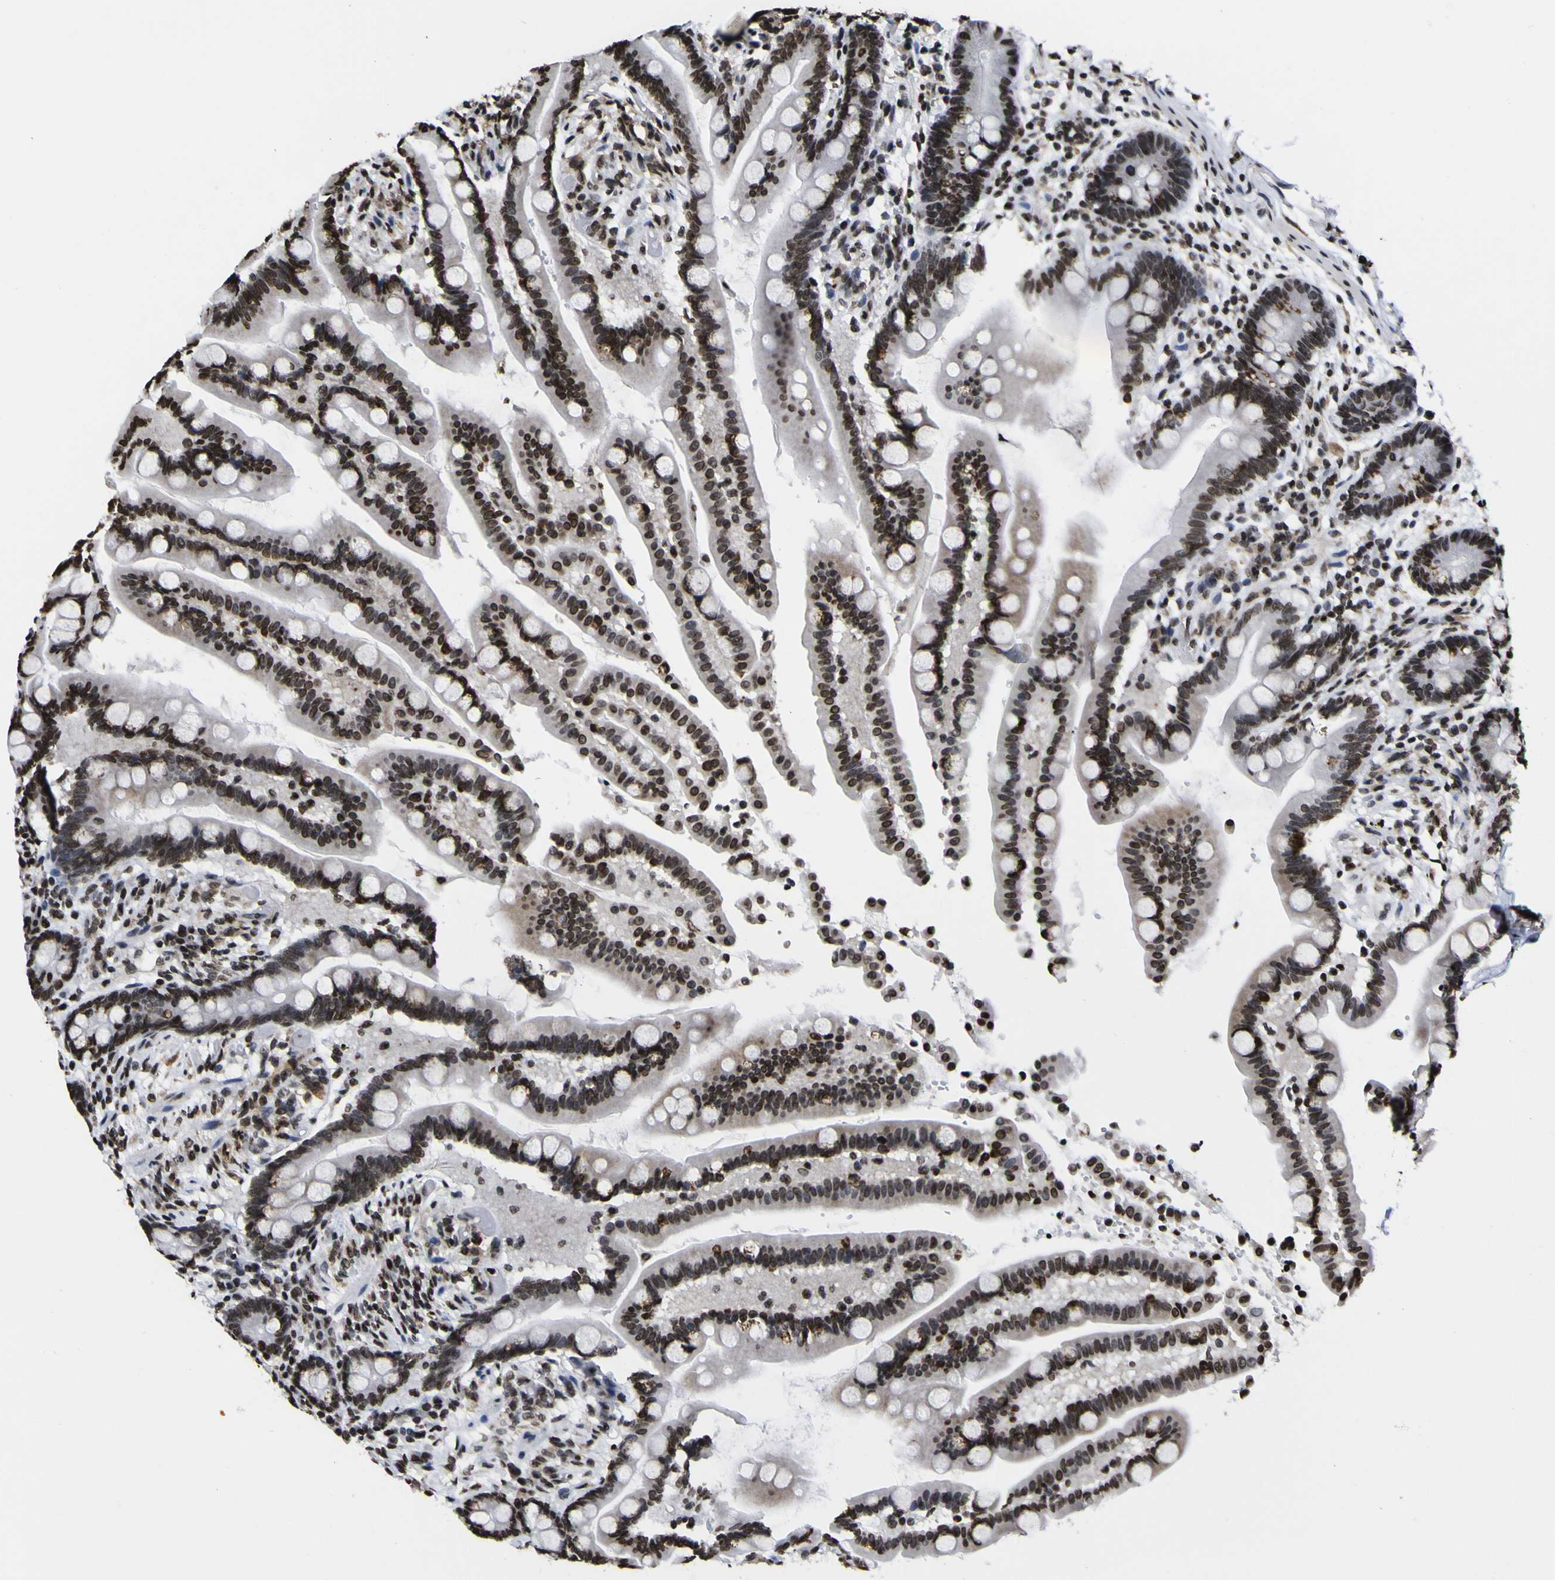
{"staining": {"intensity": "strong", "quantity": ">75%", "location": "nuclear"}, "tissue": "colon", "cell_type": "Endothelial cells", "image_type": "normal", "snomed": [{"axis": "morphology", "description": "Normal tissue, NOS"}, {"axis": "topography", "description": "Colon"}], "caption": "Endothelial cells display strong nuclear positivity in about >75% of cells in unremarkable colon.", "gene": "PIAS1", "patient": {"sex": "male", "age": 73}}